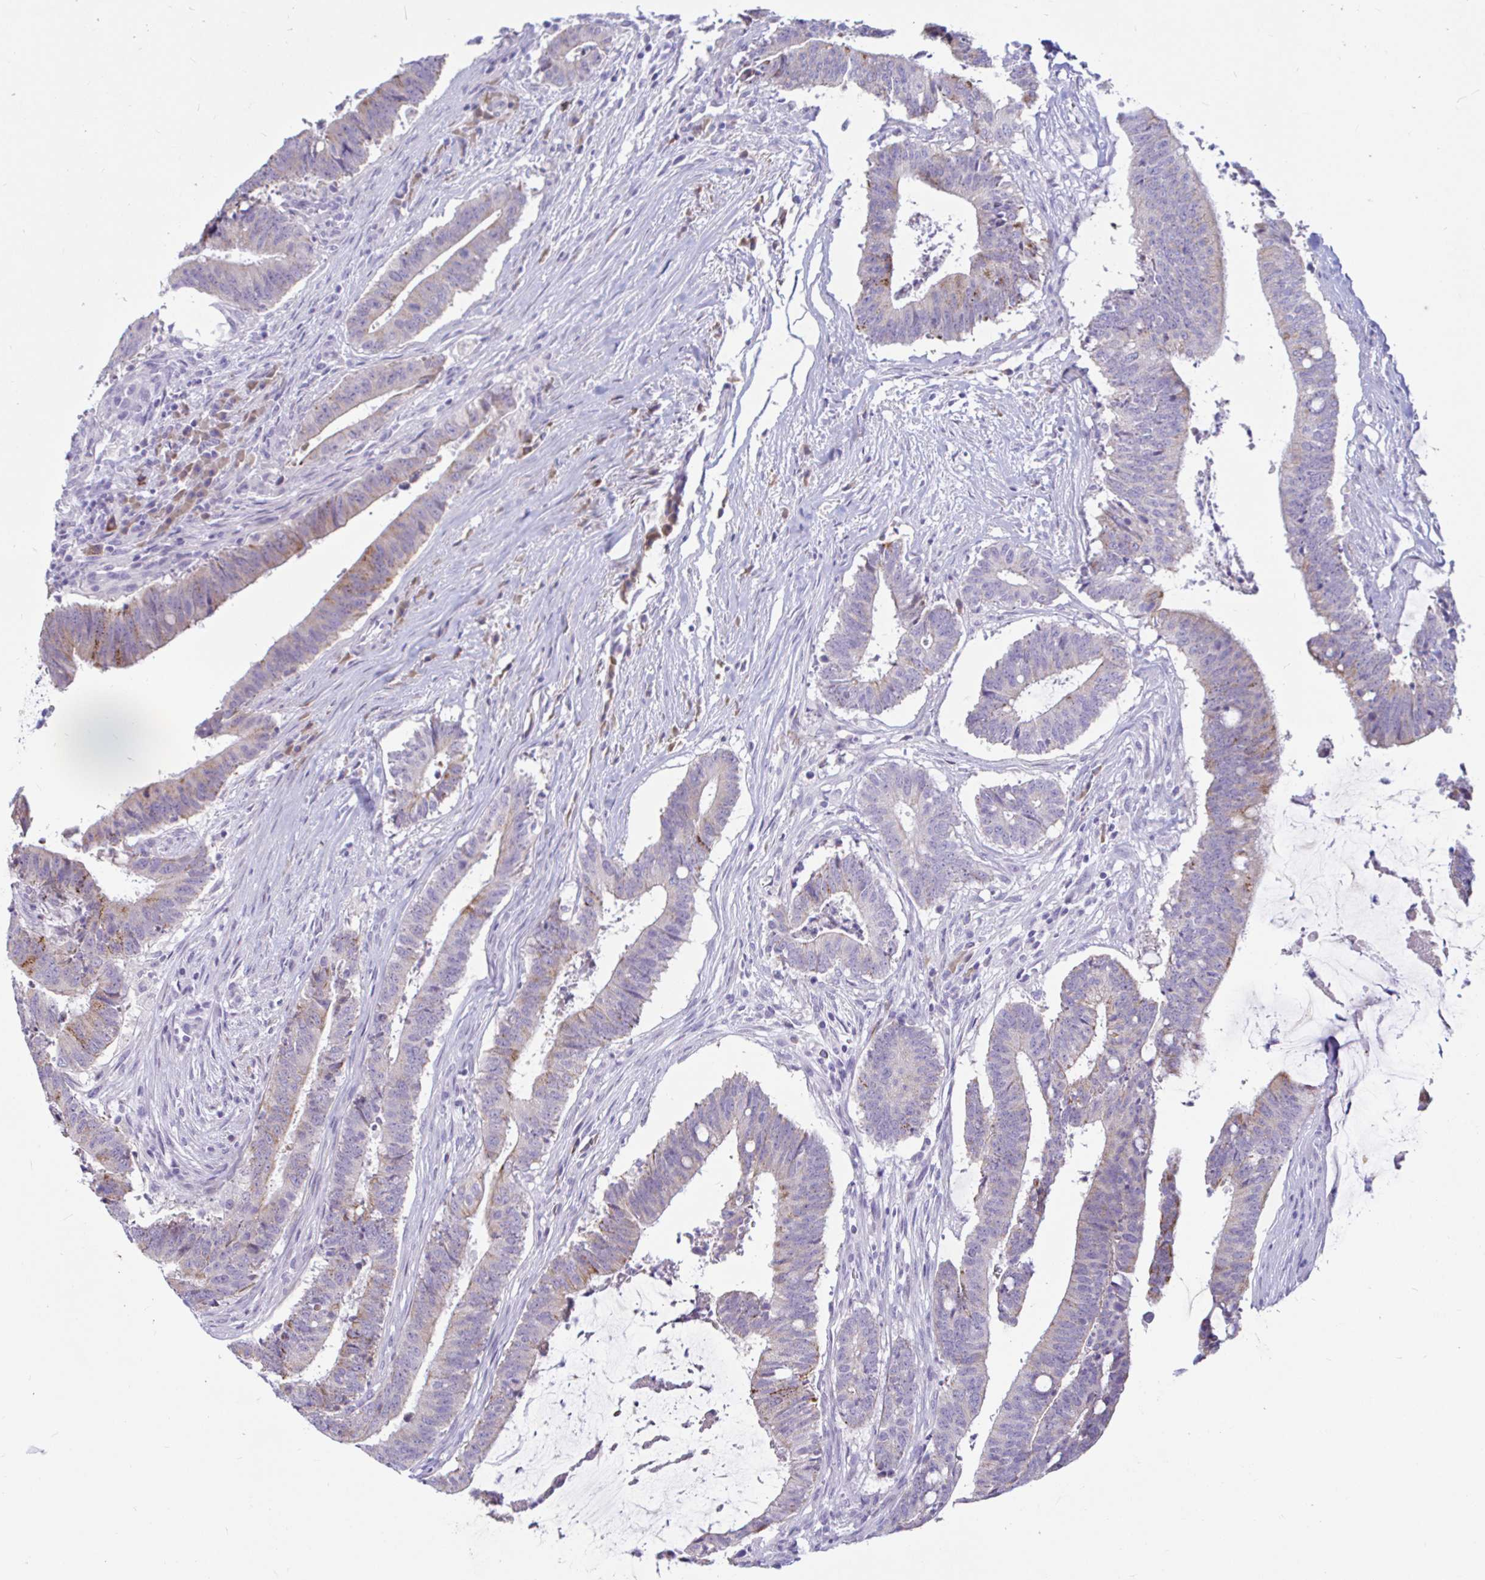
{"staining": {"intensity": "weak", "quantity": "<25%", "location": "cytoplasmic/membranous"}, "tissue": "colorectal cancer", "cell_type": "Tumor cells", "image_type": "cancer", "snomed": [{"axis": "morphology", "description": "Adenocarcinoma, NOS"}, {"axis": "topography", "description": "Colon"}], "caption": "DAB immunohistochemical staining of human adenocarcinoma (colorectal) demonstrates no significant expression in tumor cells.", "gene": "NBPF3", "patient": {"sex": "female", "age": 43}}